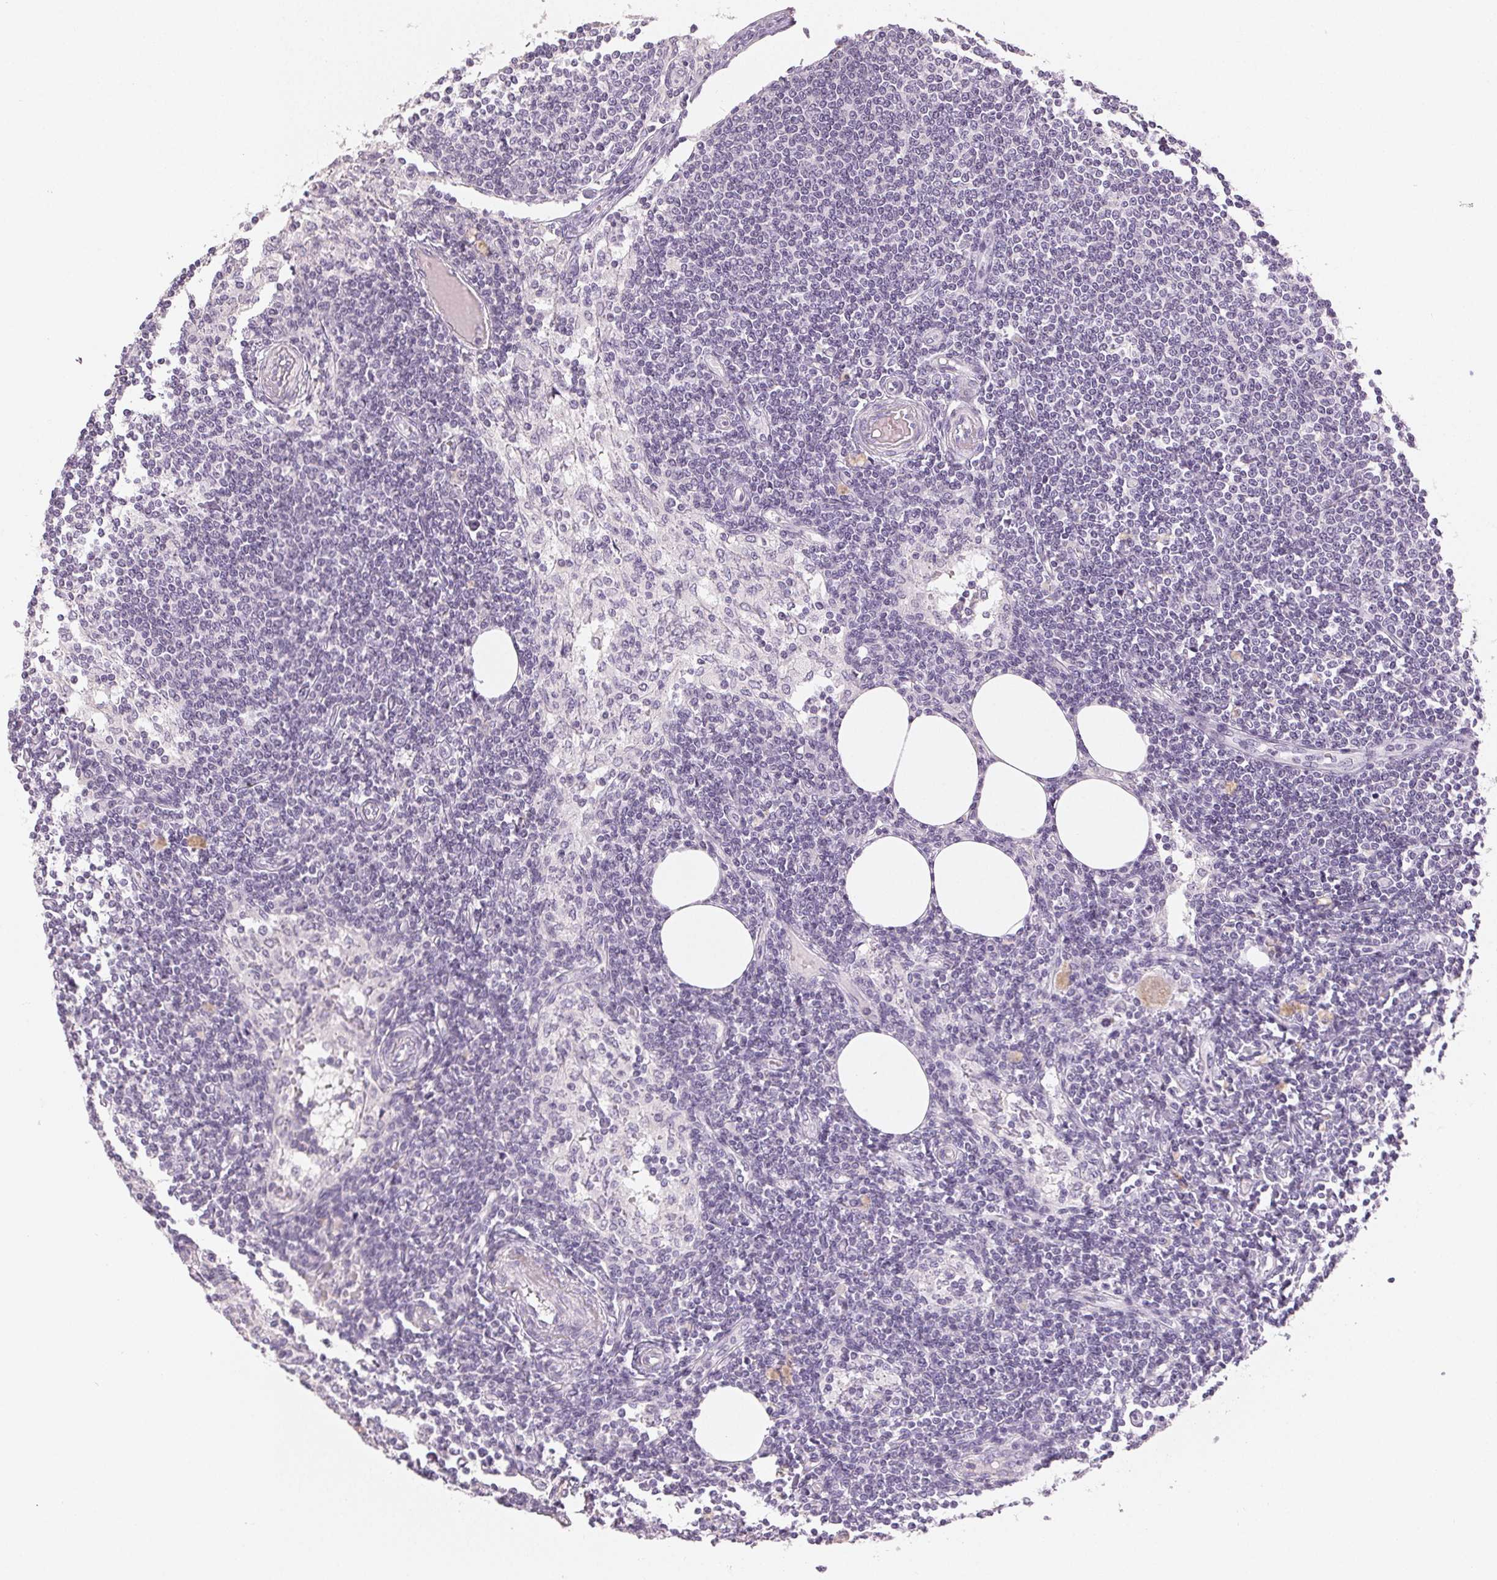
{"staining": {"intensity": "negative", "quantity": "none", "location": "none"}, "tissue": "lymph node", "cell_type": "Germinal center cells", "image_type": "normal", "snomed": [{"axis": "morphology", "description": "Normal tissue, NOS"}, {"axis": "topography", "description": "Lymph node"}], "caption": "Germinal center cells are negative for protein expression in benign human lymph node. The staining is performed using DAB brown chromogen with nuclei counter-stained in using hematoxylin.", "gene": "LVRN", "patient": {"sex": "female", "age": 69}}